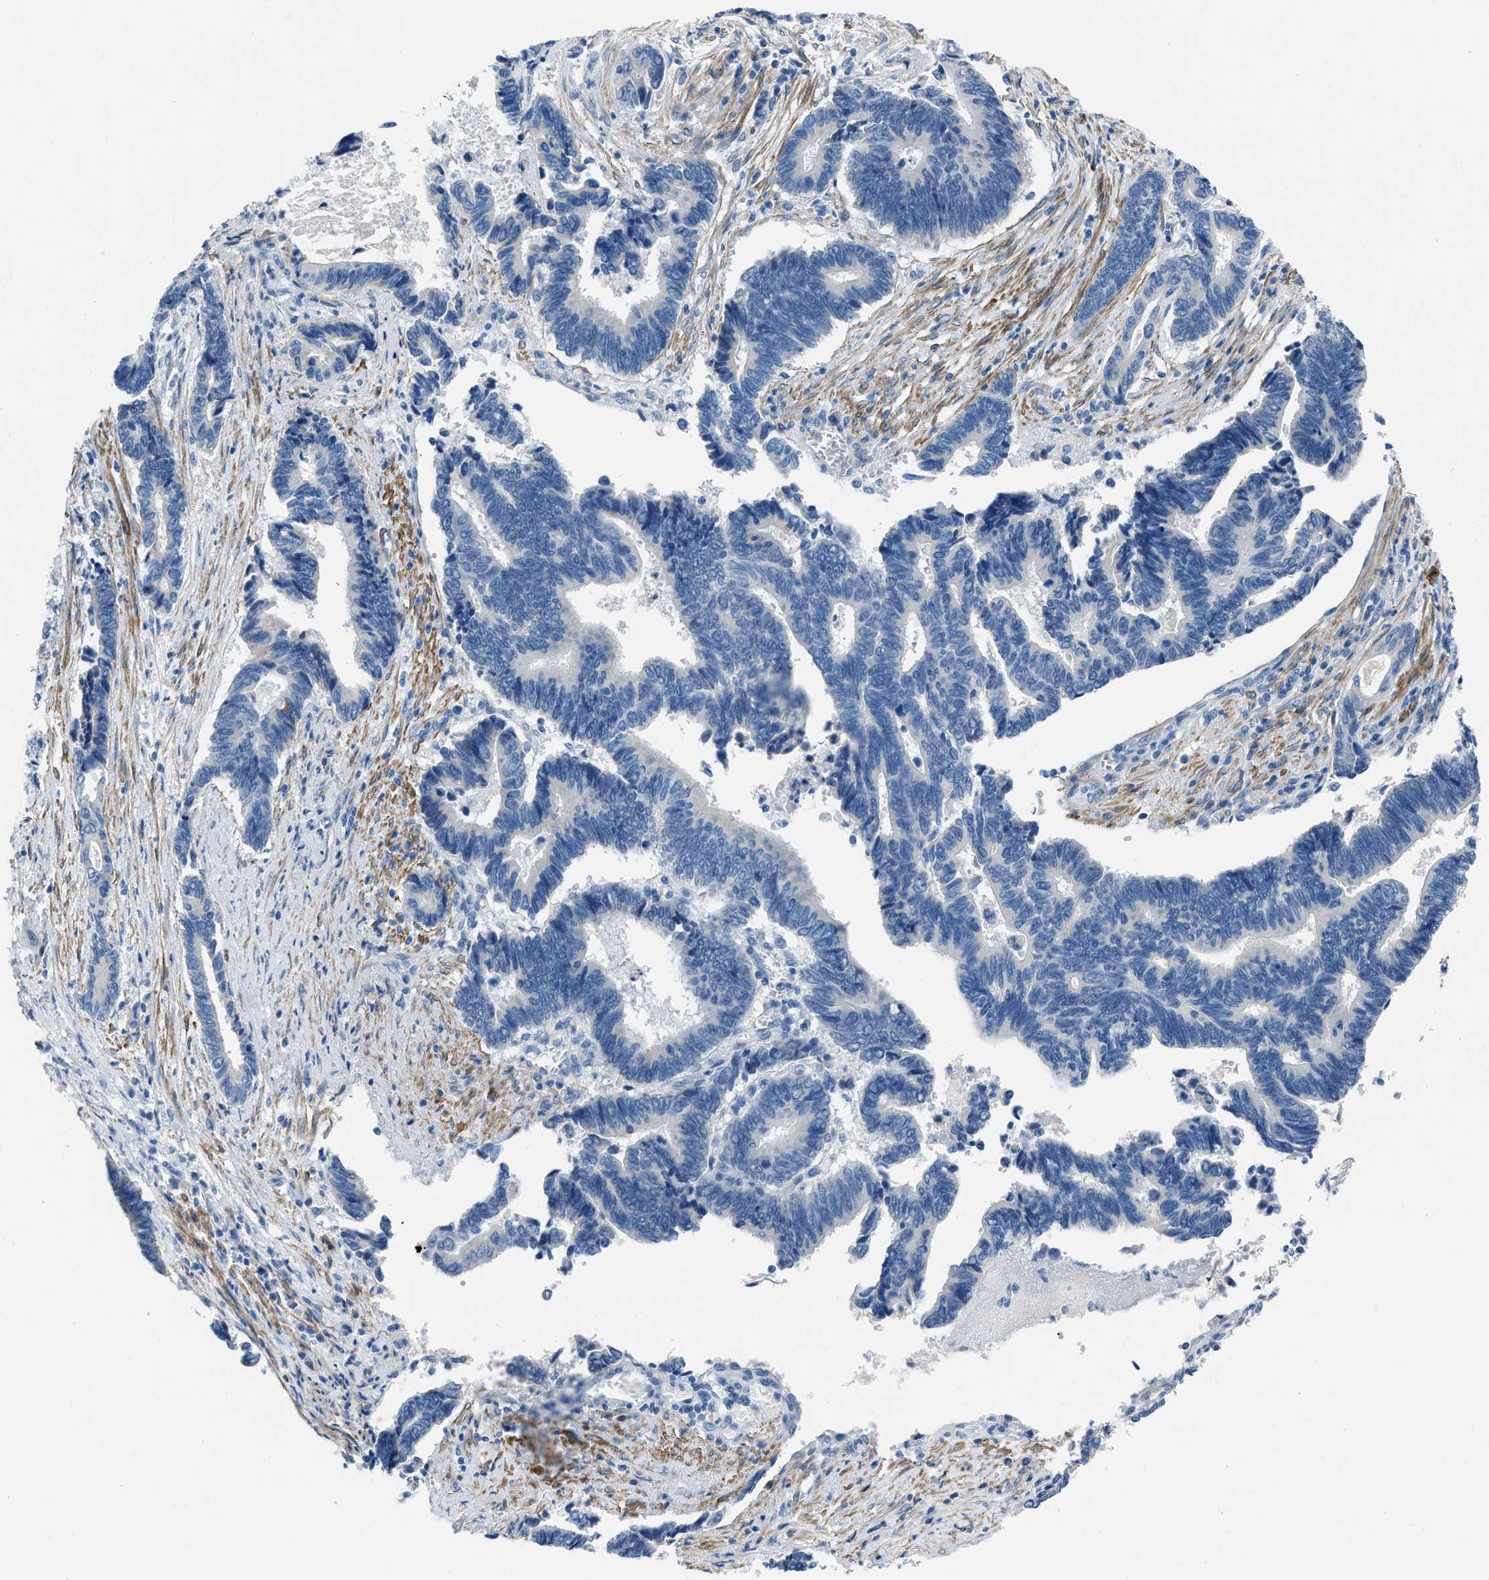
{"staining": {"intensity": "negative", "quantity": "none", "location": "none"}, "tissue": "pancreatic cancer", "cell_type": "Tumor cells", "image_type": "cancer", "snomed": [{"axis": "morphology", "description": "Adenocarcinoma, NOS"}, {"axis": "topography", "description": "Pancreas"}], "caption": "Pancreatic adenocarcinoma was stained to show a protein in brown. There is no significant expression in tumor cells.", "gene": "SPATC1L", "patient": {"sex": "female", "age": 70}}